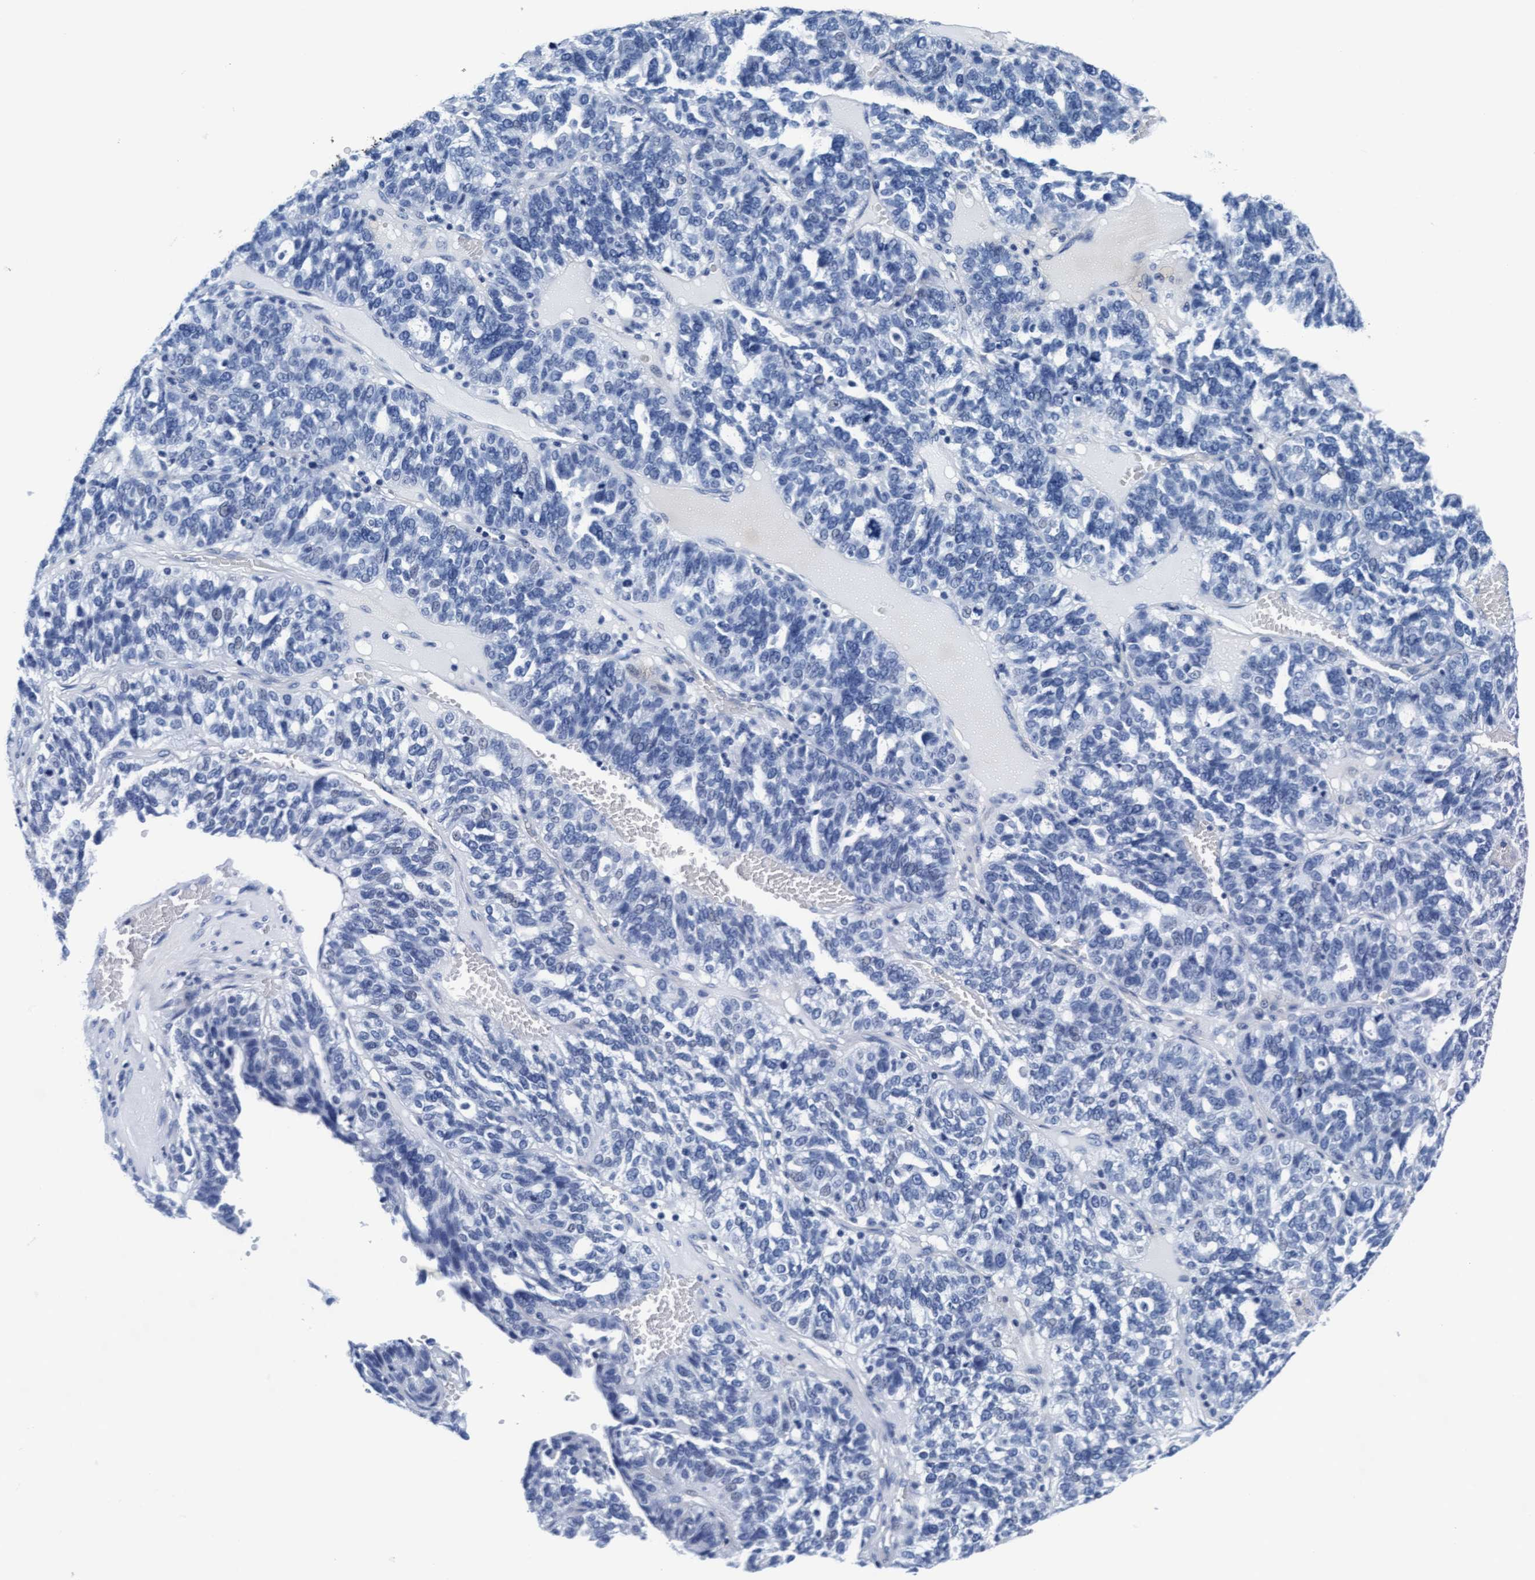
{"staining": {"intensity": "negative", "quantity": "none", "location": "none"}, "tissue": "ovarian cancer", "cell_type": "Tumor cells", "image_type": "cancer", "snomed": [{"axis": "morphology", "description": "Cystadenocarcinoma, serous, NOS"}, {"axis": "topography", "description": "Ovary"}], "caption": "Ovarian cancer was stained to show a protein in brown. There is no significant positivity in tumor cells.", "gene": "ARSG", "patient": {"sex": "female", "age": 59}}